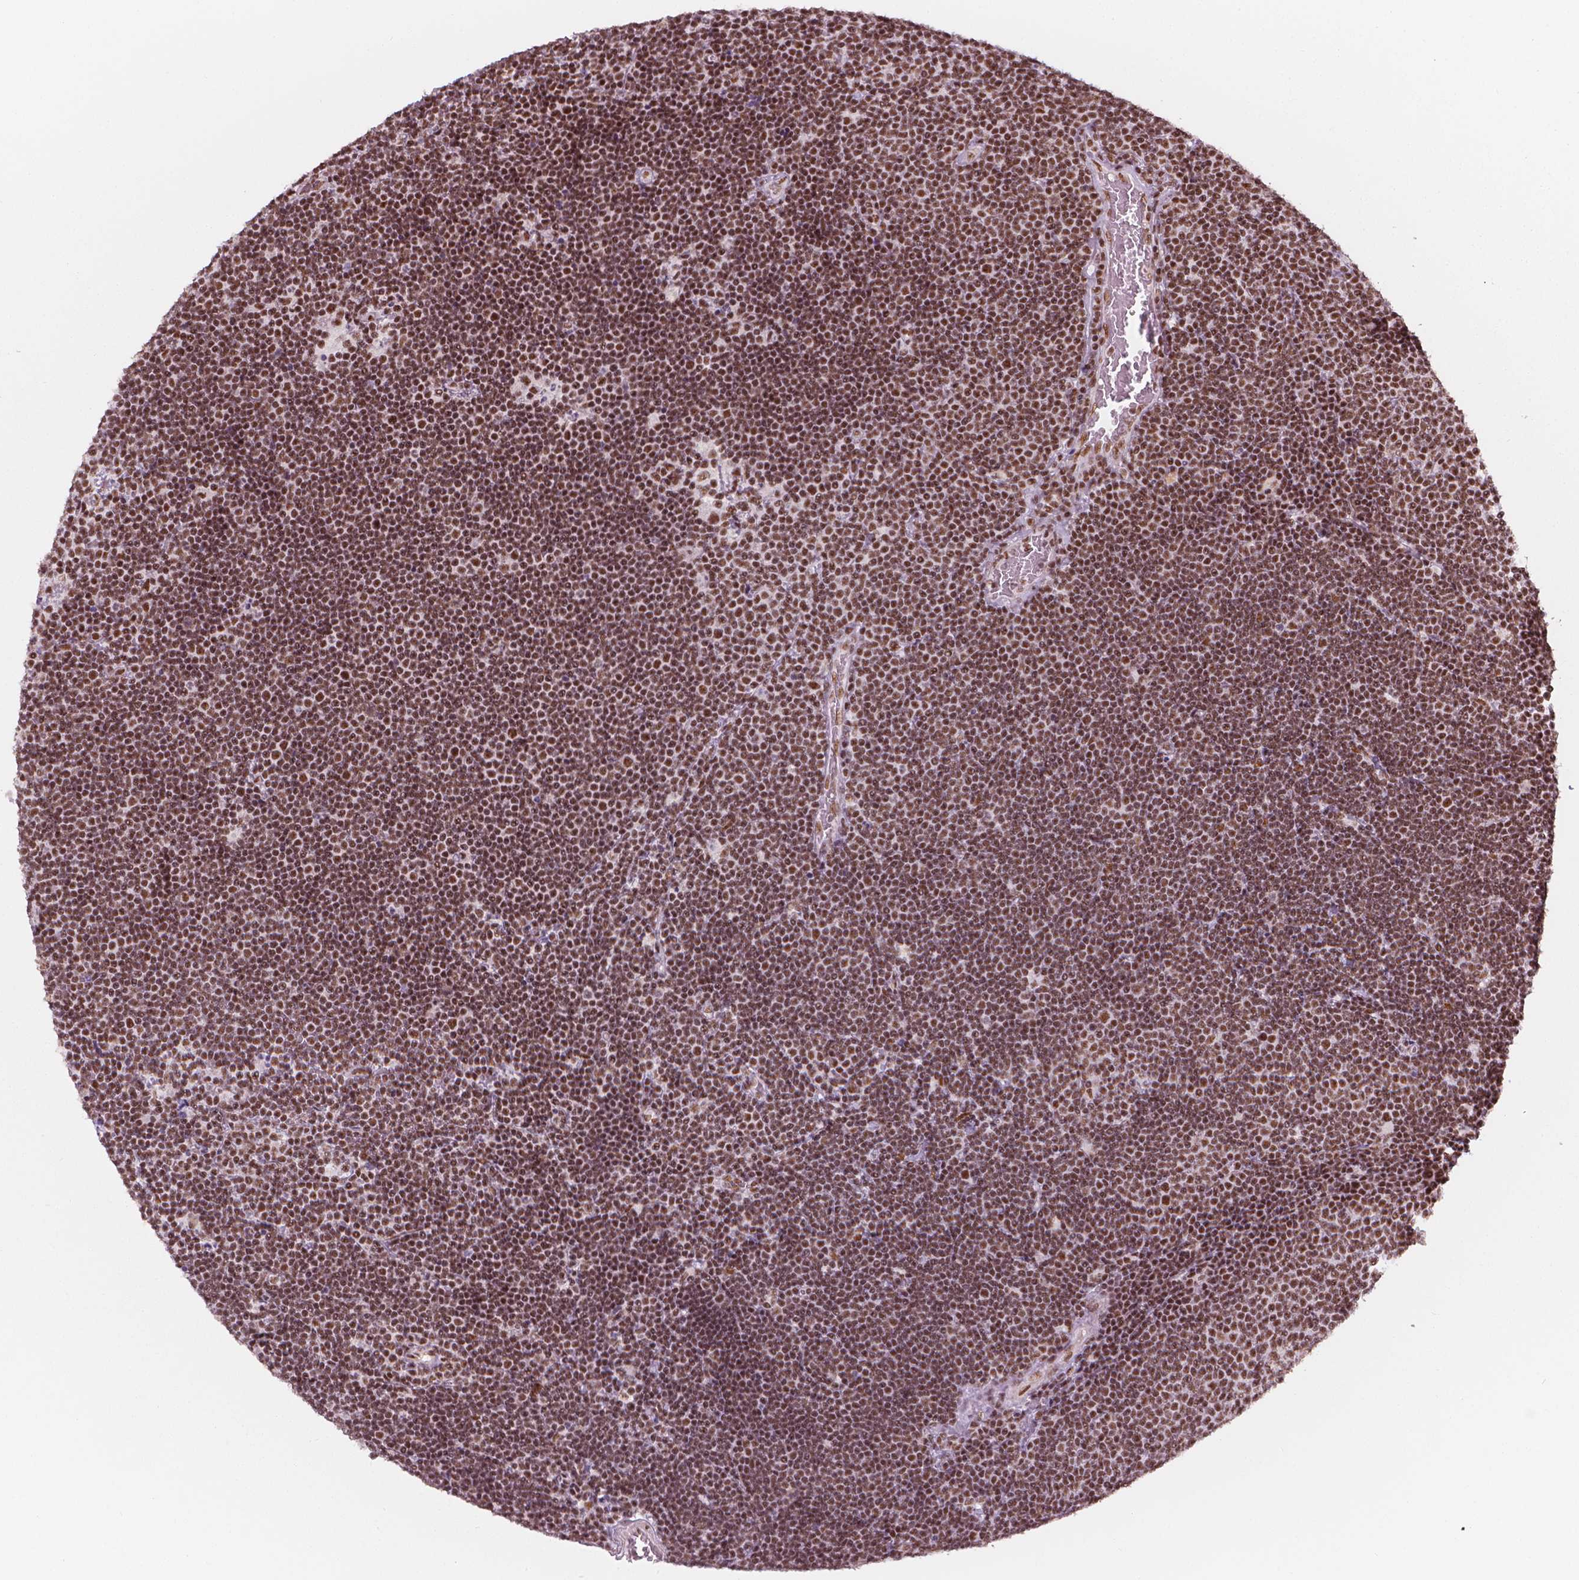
{"staining": {"intensity": "moderate", "quantity": ">75%", "location": "nuclear"}, "tissue": "lymphoma", "cell_type": "Tumor cells", "image_type": "cancer", "snomed": [{"axis": "morphology", "description": "Malignant lymphoma, non-Hodgkin's type, Low grade"}, {"axis": "topography", "description": "Brain"}], "caption": "Malignant lymphoma, non-Hodgkin's type (low-grade) was stained to show a protein in brown. There is medium levels of moderate nuclear positivity in about >75% of tumor cells.", "gene": "ELF2", "patient": {"sex": "female", "age": 66}}